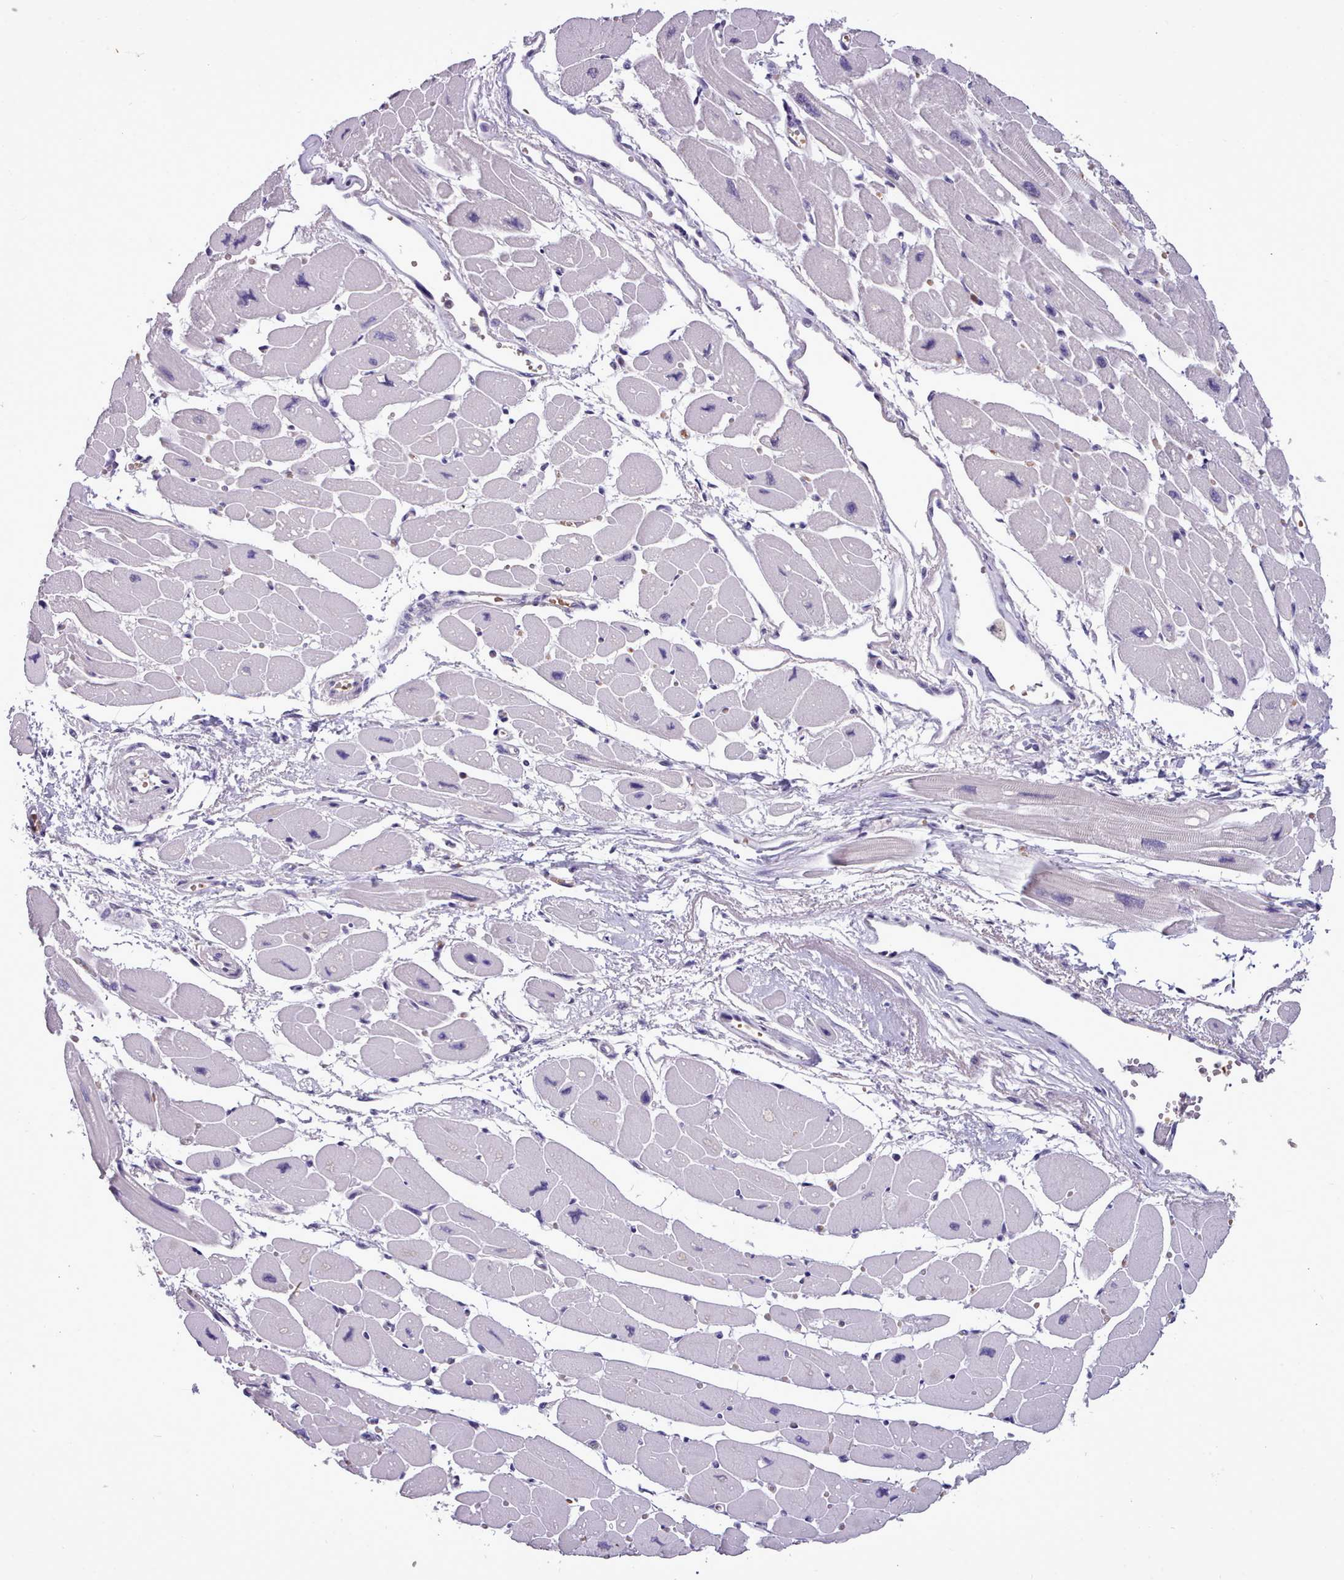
{"staining": {"intensity": "negative", "quantity": "none", "location": "none"}, "tissue": "heart muscle", "cell_type": "Cardiomyocytes", "image_type": "normal", "snomed": [{"axis": "morphology", "description": "Normal tissue, NOS"}, {"axis": "topography", "description": "Heart"}], "caption": "DAB (3,3'-diaminobenzidine) immunohistochemical staining of benign human heart muscle exhibits no significant staining in cardiomyocytes.", "gene": "KCTD16", "patient": {"sex": "female", "age": 54}}